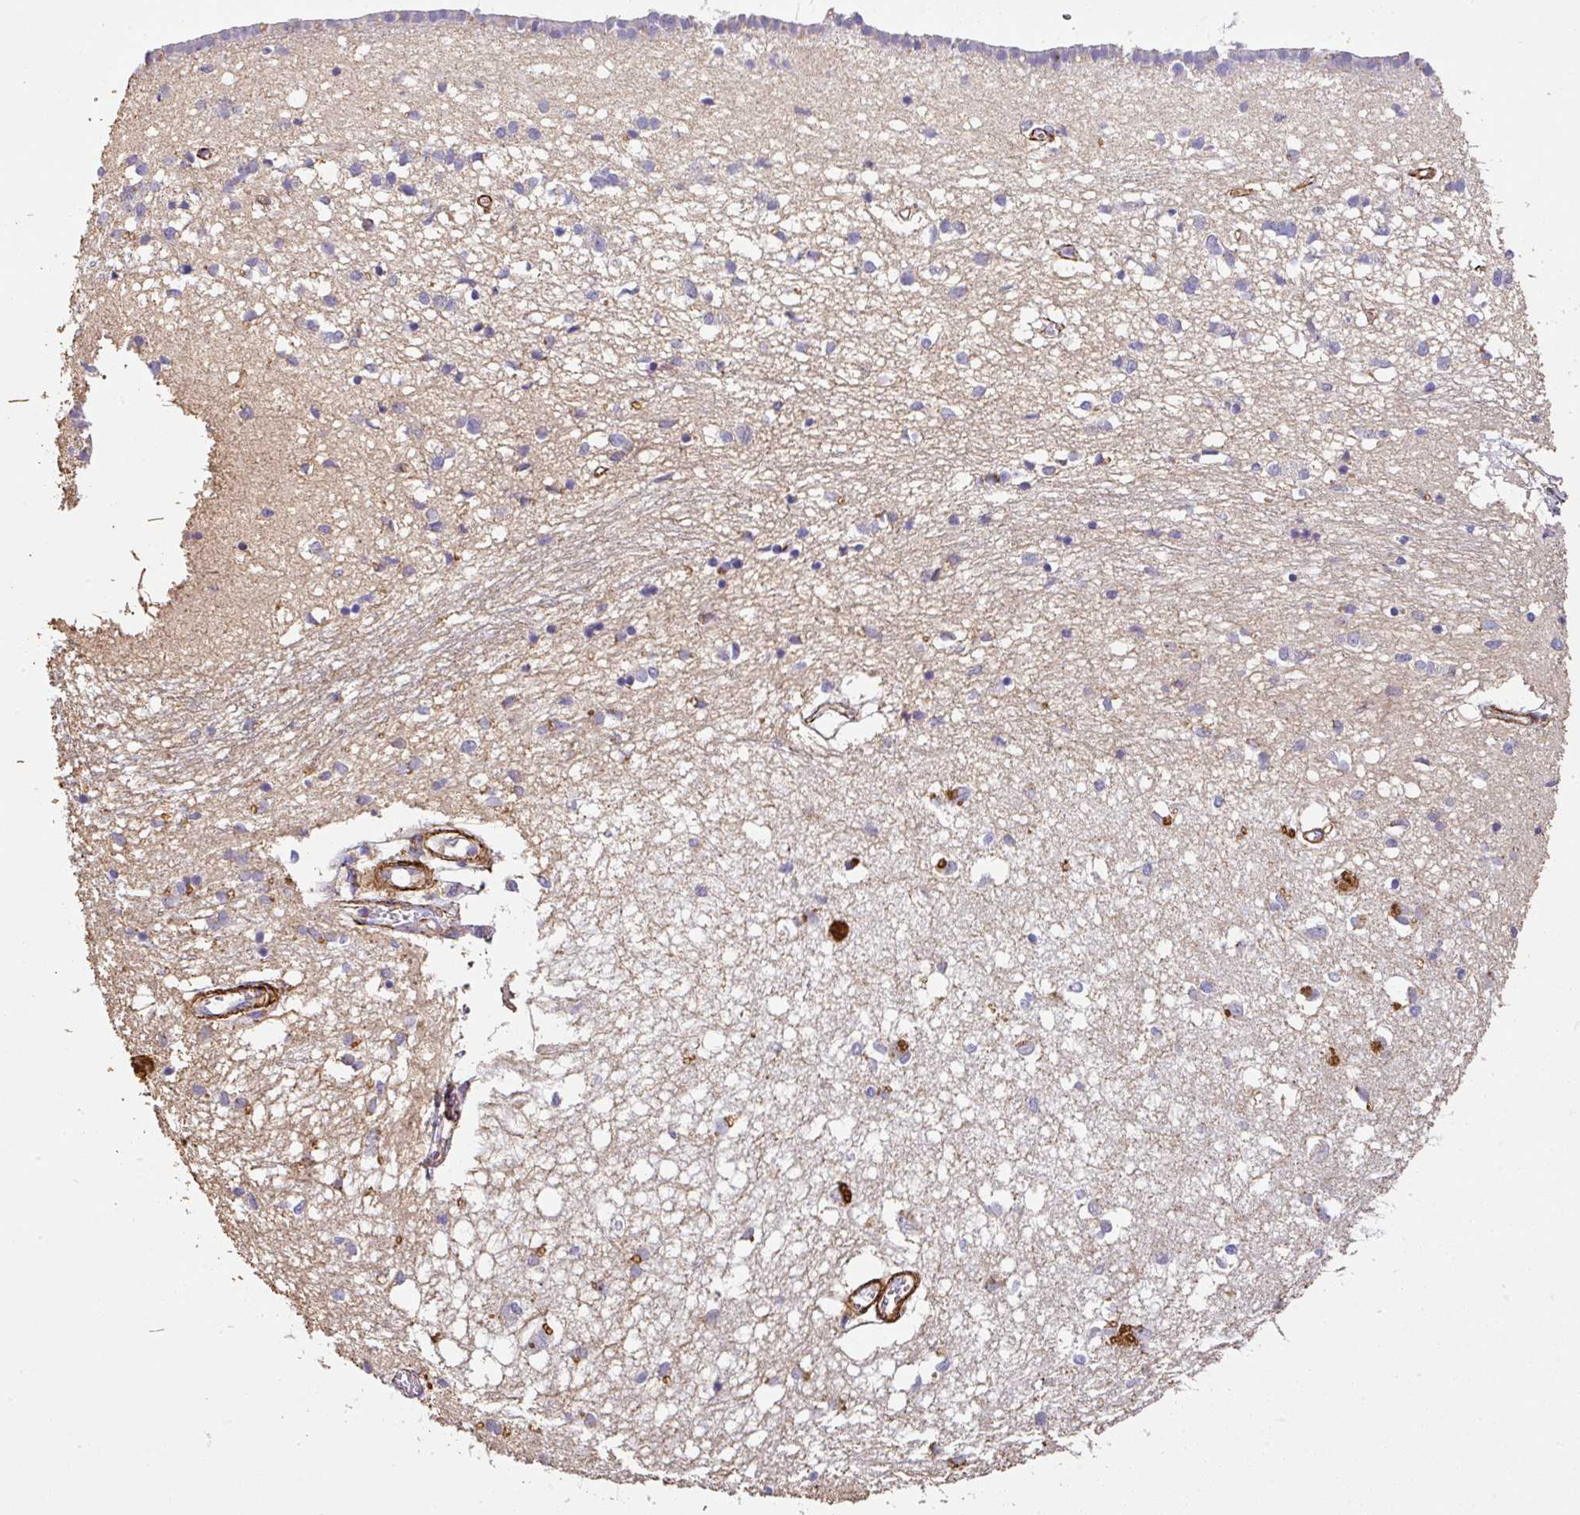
{"staining": {"intensity": "negative", "quantity": "none", "location": "none"}, "tissue": "caudate", "cell_type": "Glial cells", "image_type": "normal", "snomed": [{"axis": "morphology", "description": "Normal tissue, NOS"}, {"axis": "topography", "description": "Lateral ventricle wall"}], "caption": "Photomicrograph shows no significant protein positivity in glial cells of unremarkable caudate. (DAB (3,3'-diaminobenzidine) immunohistochemistry, high magnification).", "gene": "SLC25A17", "patient": {"sex": "male", "age": 70}}